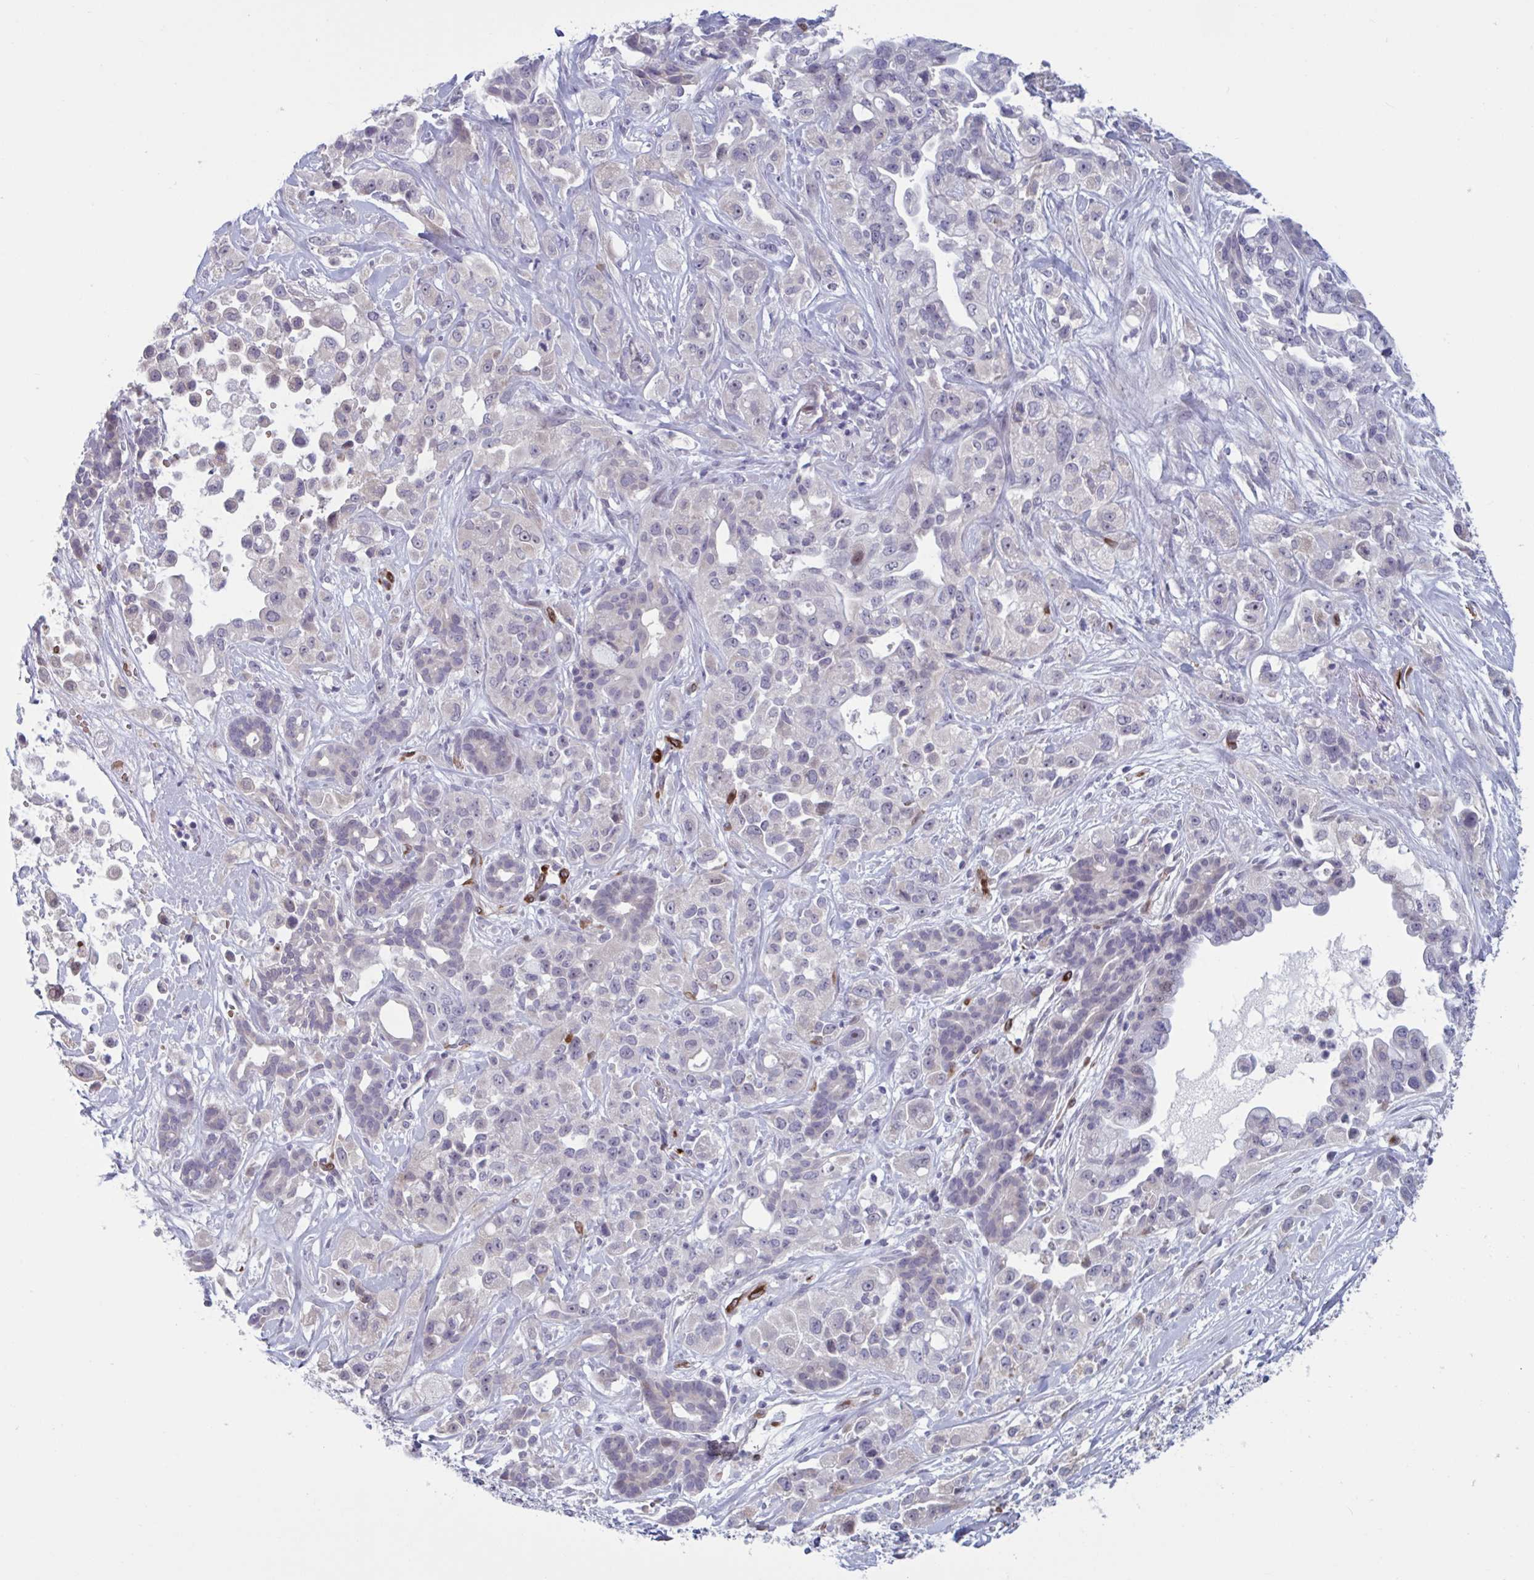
{"staining": {"intensity": "negative", "quantity": "none", "location": "none"}, "tissue": "pancreatic cancer", "cell_type": "Tumor cells", "image_type": "cancer", "snomed": [{"axis": "morphology", "description": "Adenocarcinoma, NOS"}, {"axis": "topography", "description": "Pancreas"}], "caption": "Immunohistochemistry image of neoplastic tissue: pancreatic adenocarcinoma stained with DAB (3,3'-diaminobenzidine) demonstrates no significant protein expression in tumor cells.", "gene": "HSD11B2", "patient": {"sex": "male", "age": 44}}